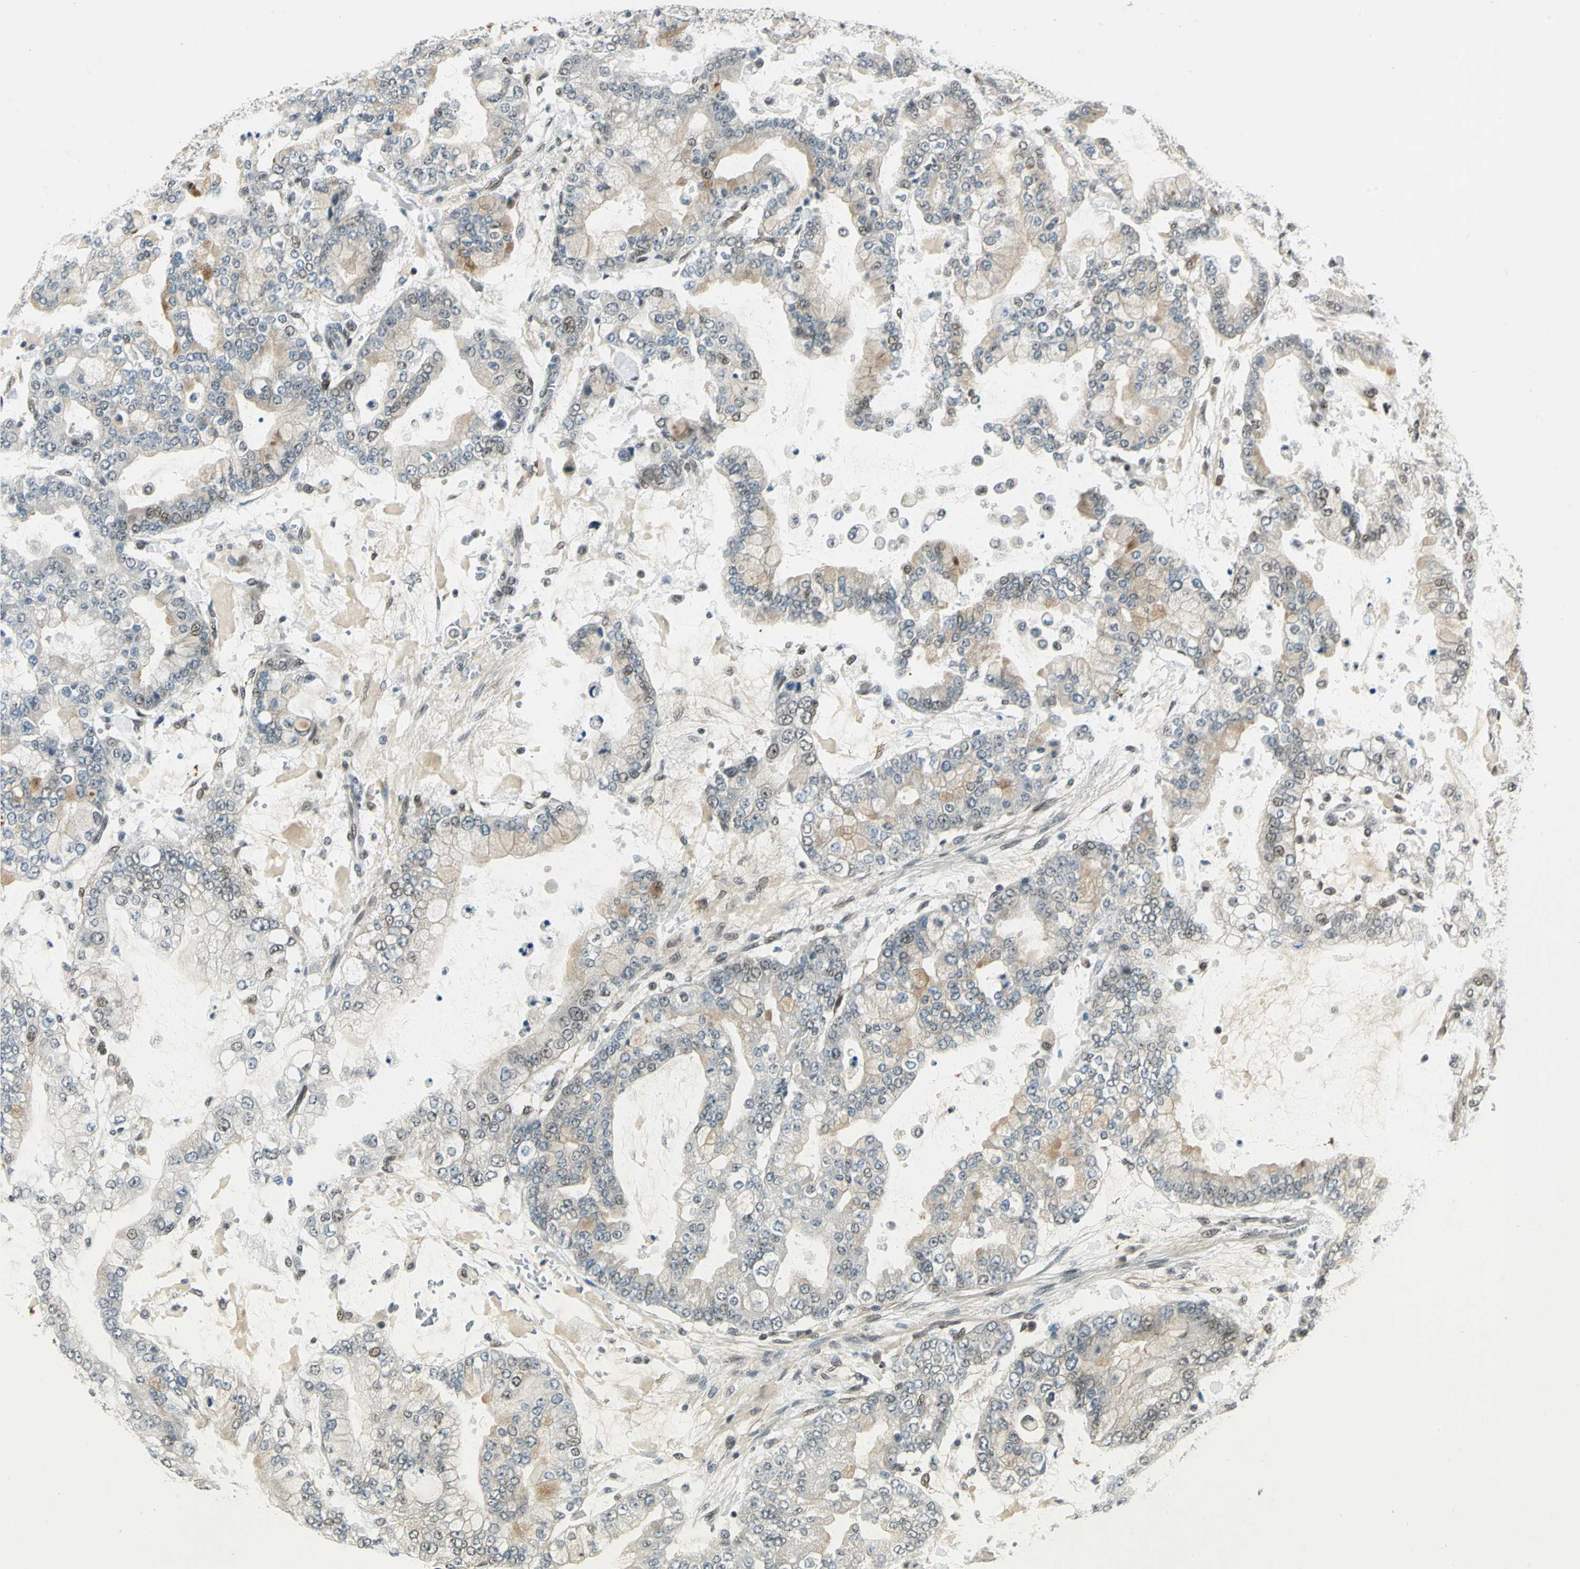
{"staining": {"intensity": "weak", "quantity": "<25%", "location": "cytoplasmic/membranous"}, "tissue": "stomach cancer", "cell_type": "Tumor cells", "image_type": "cancer", "snomed": [{"axis": "morphology", "description": "Adenocarcinoma, NOS"}, {"axis": "topography", "description": "Stomach"}], "caption": "The histopathology image displays no staining of tumor cells in stomach cancer. (Immunohistochemistry (ihc), brightfield microscopy, high magnification).", "gene": "RAD17", "patient": {"sex": "male", "age": 76}}